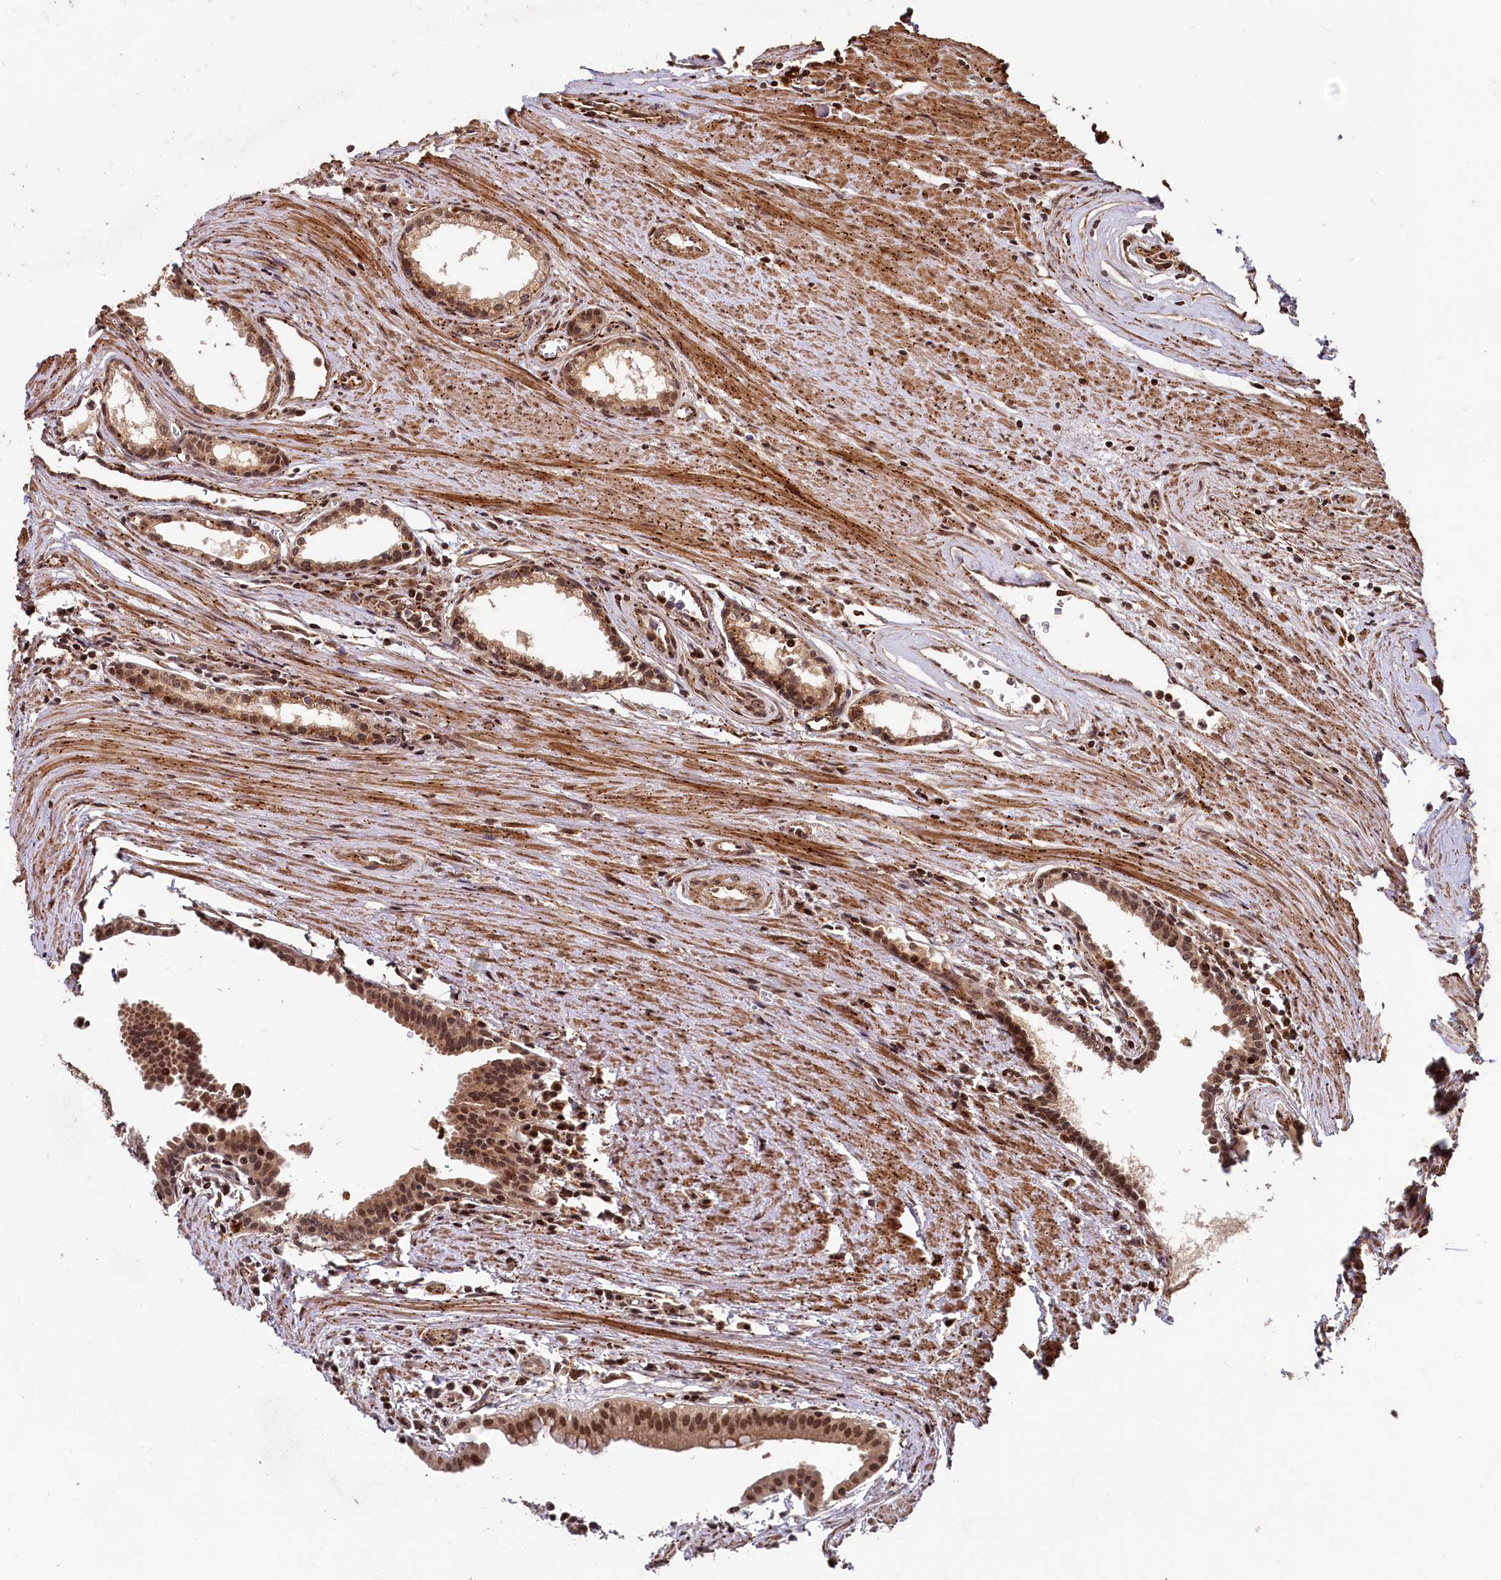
{"staining": {"intensity": "moderate", "quantity": ">75%", "location": "cytoplasmic/membranous,nuclear"}, "tissue": "prostate cancer", "cell_type": "Tumor cells", "image_type": "cancer", "snomed": [{"axis": "morphology", "description": "Adenocarcinoma, High grade"}, {"axis": "topography", "description": "Prostate"}], "caption": "A micrograph of human prostate cancer (adenocarcinoma (high-grade)) stained for a protein exhibits moderate cytoplasmic/membranous and nuclear brown staining in tumor cells.", "gene": "TRIM23", "patient": {"sex": "male", "age": 68}}